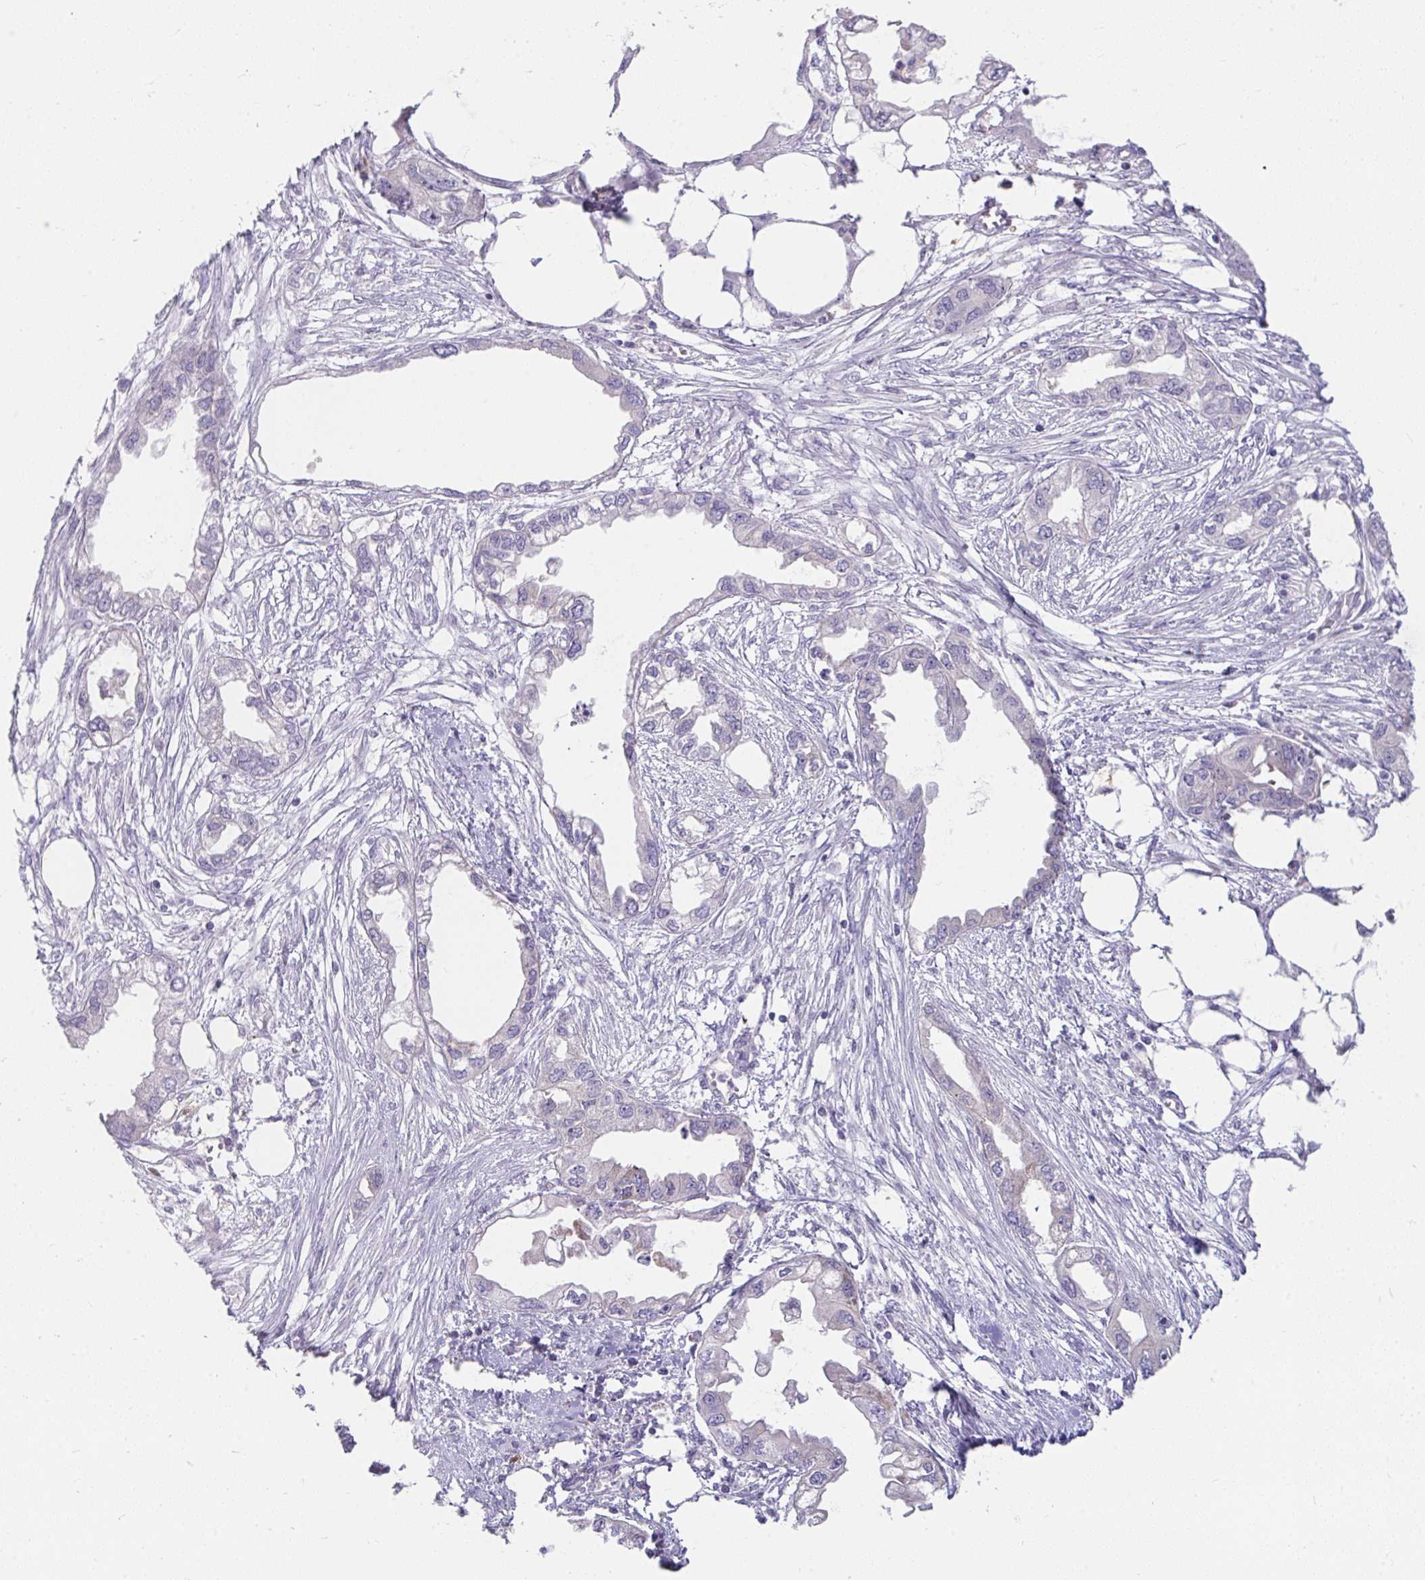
{"staining": {"intensity": "negative", "quantity": "none", "location": "none"}, "tissue": "endometrial cancer", "cell_type": "Tumor cells", "image_type": "cancer", "snomed": [{"axis": "morphology", "description": "Adenocarcinoma, NOS"}, {"axis": "morphology", "description": "Adenocarcinoma, metastatic, NOS"}, {"axis": "topography", "description": "Adipose tissue"}, {"axis": "topography", "description": "Endometrium"}], "caption": "A high-resolution micrograph shows immunohistochemistry (IHC) staining of adenocarcinoma (endometrial), which exhibits no significant staining in tumor cells. Nuclei are stained in blue.", "gene": "PIGZ", "patient": {"sex": "female", "age": 67}}